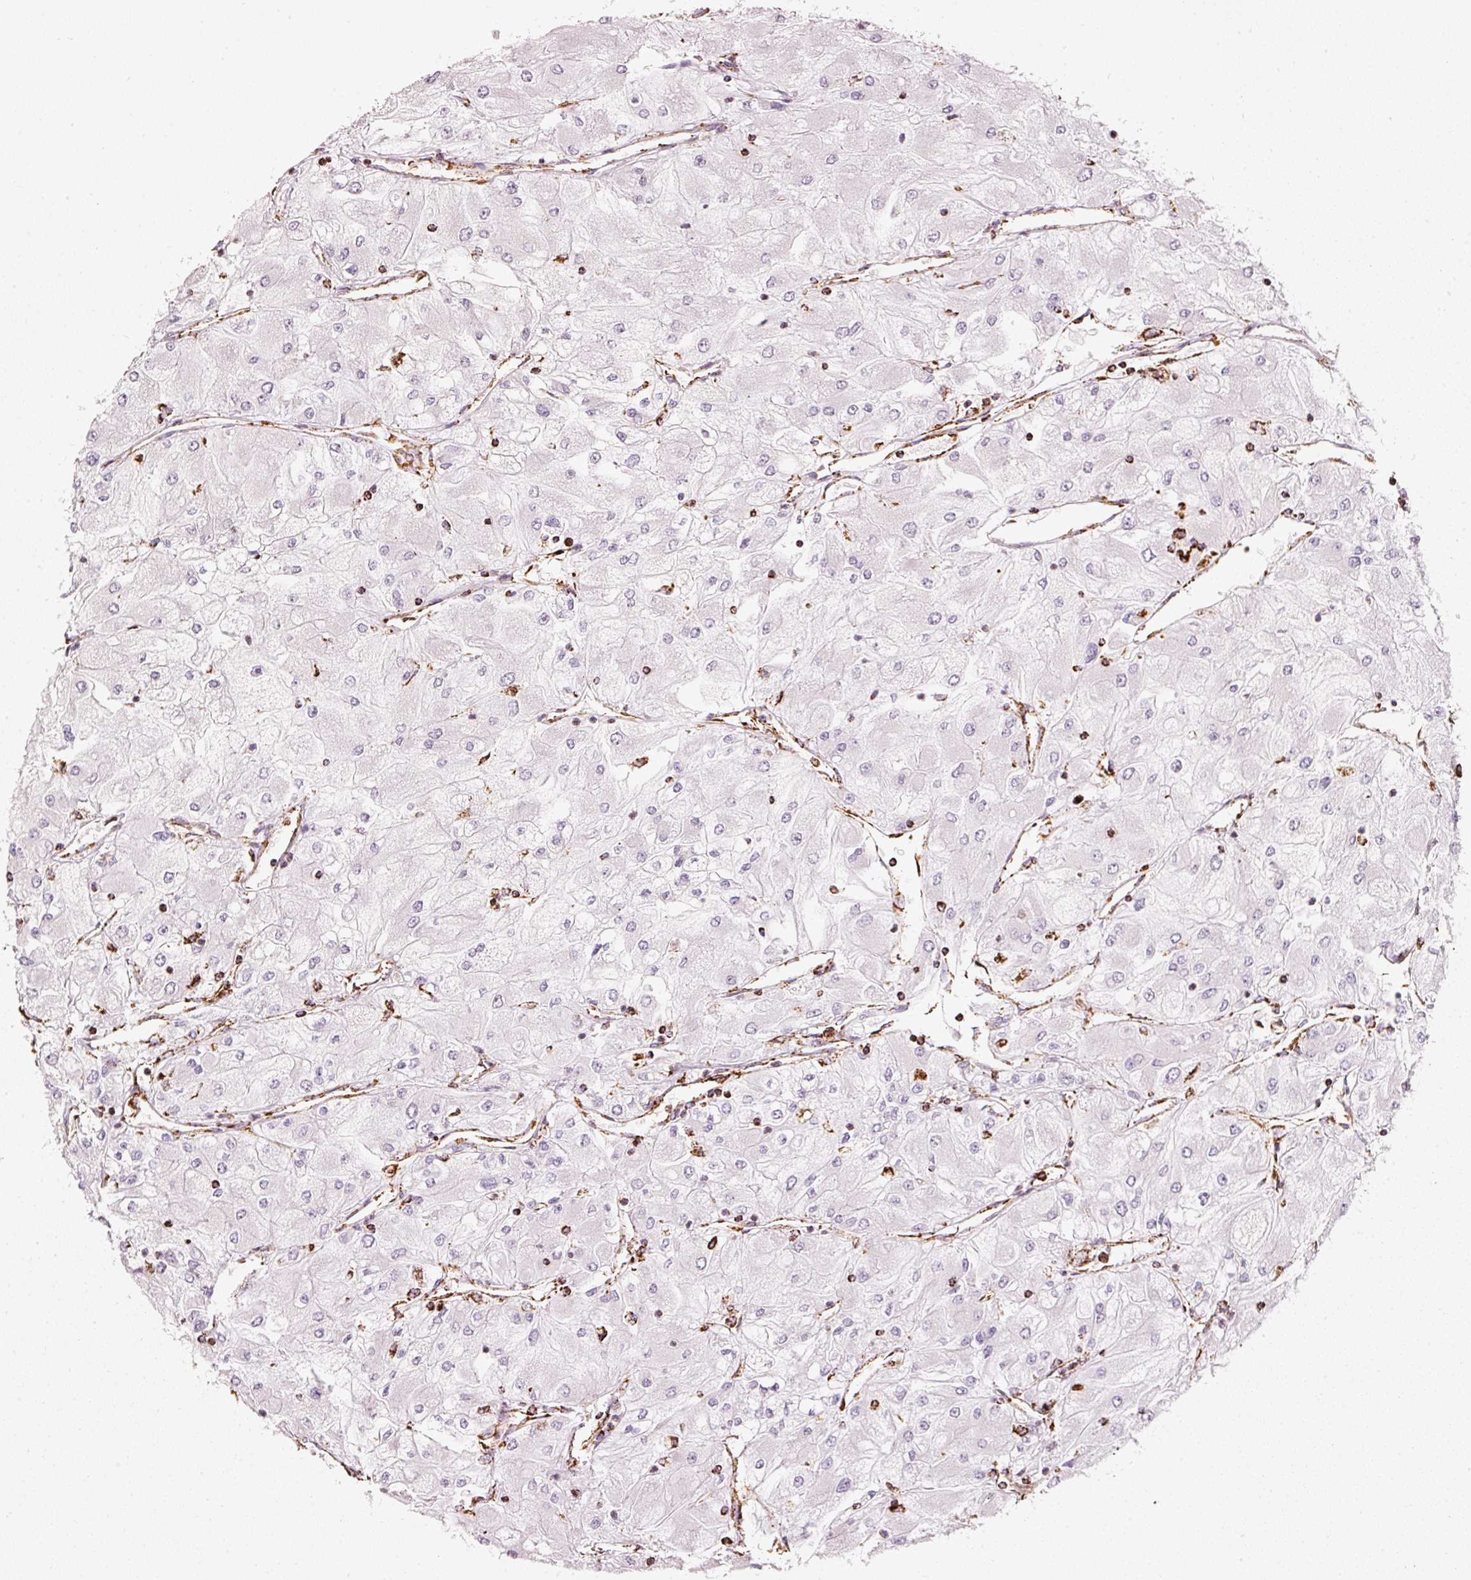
{"staining": {"intensity": "moderate", "quantity": "<25%", "location": "cytoplasmic/membranous"}, "tissue": "renal cancer", "cell_type": "Tumor cells", "image_type": "cancer", "snomed": [{"axis": "morphology", "description": "Adenocarcinoma, NOS"}, {"axis": "topography", "description": "Kidney"}], "caption": "High-magnification brightfield microscopy of renal adenocarcinoma stained with DAB (brown) and counterstained with hematoxylin (blue). tumor cells exhibit moderate cytoplasmic/membranous expression is appreciated in approximately<25% of cells. (DAB (3,3'-diaminobenzidine) = brown stain, brightfield microscopy at high magnification).", "gene": "MT-CO2", "patient": {"sex": "male", "age": 80}}